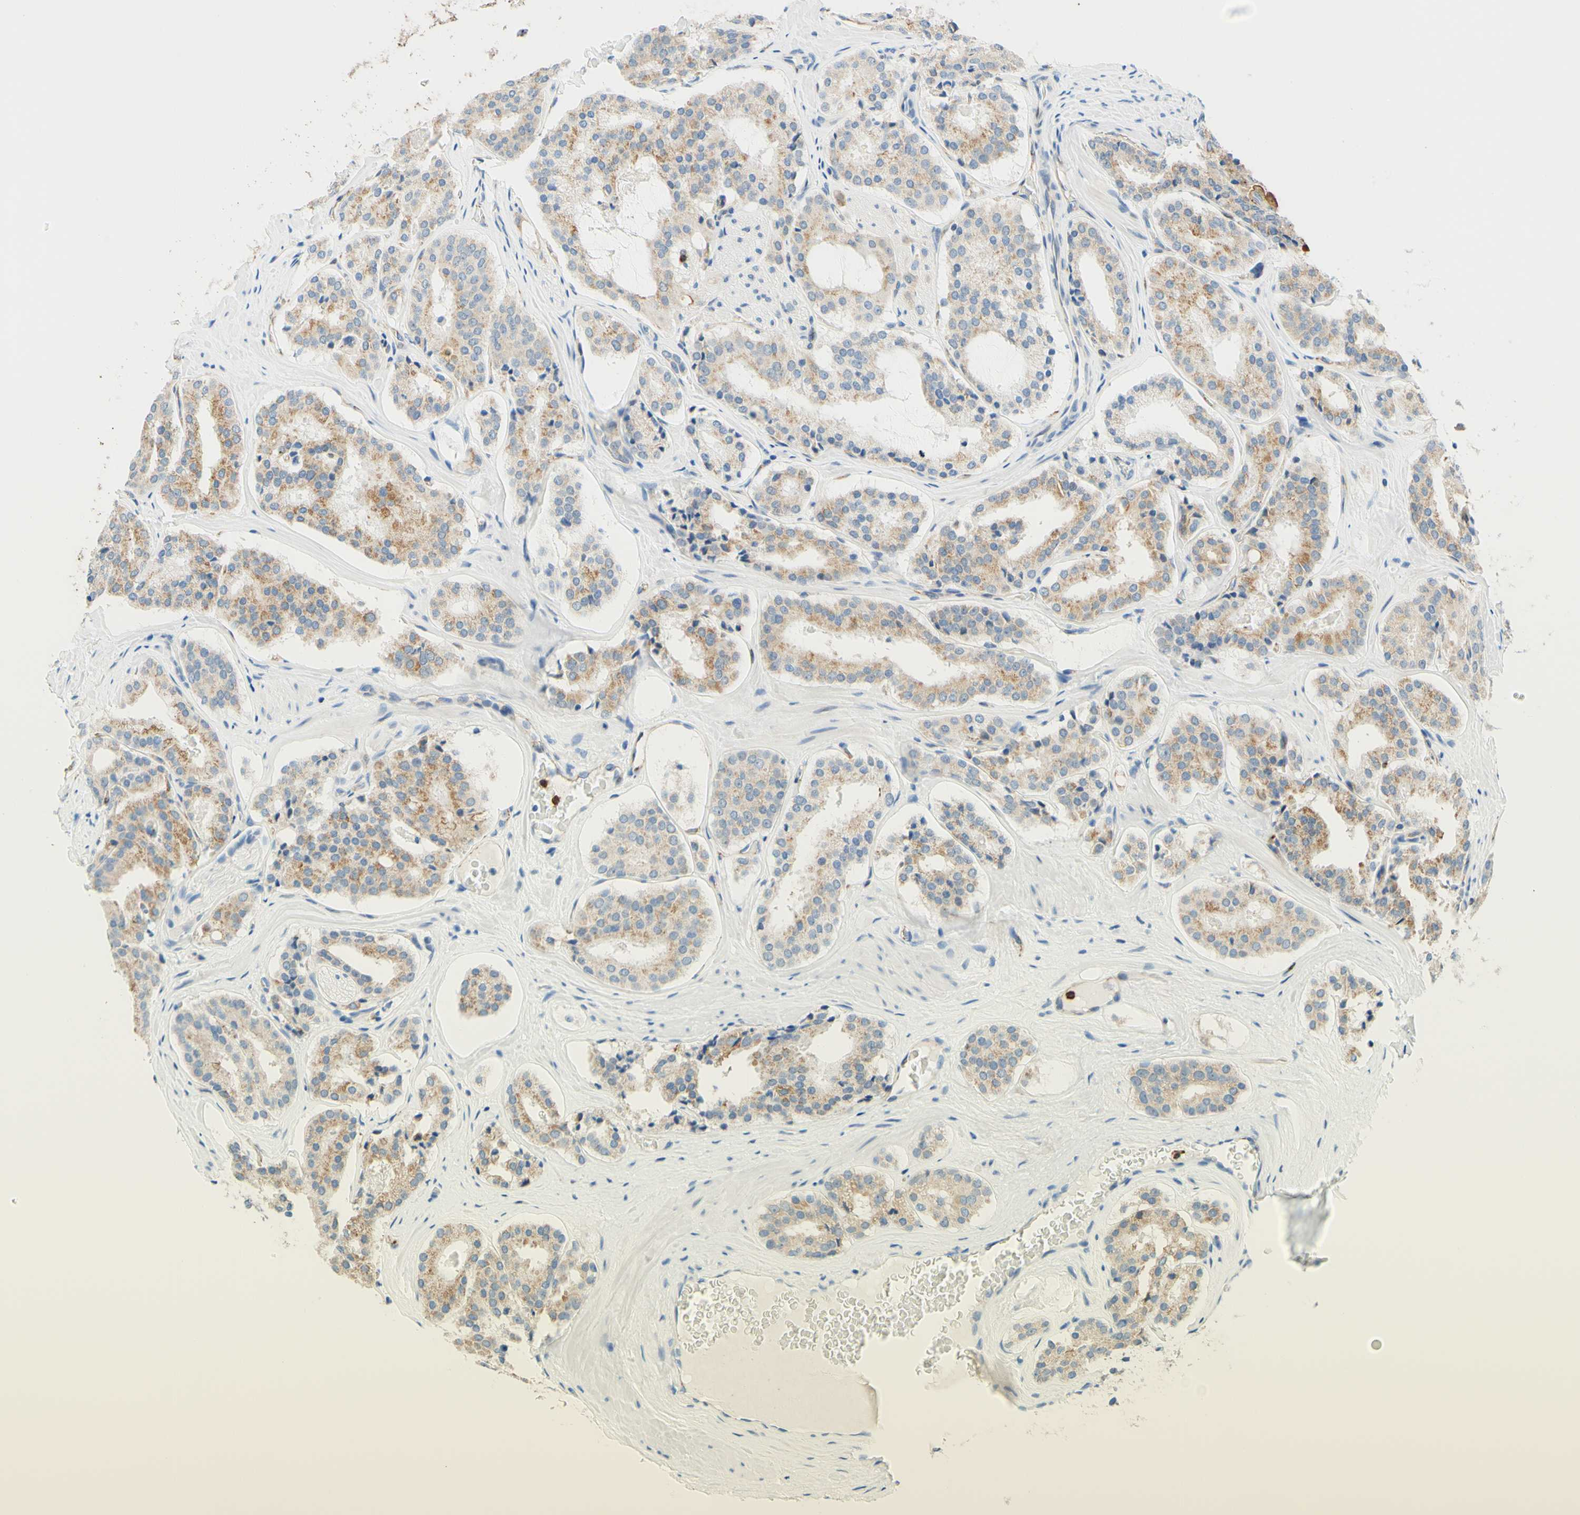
{"staining": {"intensity": "weak", "quantity": "25%-75%", "location": "cytoplasmic/membranous"}, "tissue": "prostate cancer", "cell_type": "Tumor cells", "image_type": "cancer", "snomed": [{"axis": "morphology", "description": "Adenocarcinoma, High grade"}, {"axis": "topography", "description": "Prostate"}], "caption": "DAB (3,3'-diaminobenzidine) immunohistochemical staining of adenocarcinoma (high-grade) (prostate) exhibits weak cytoplasmic/membranous protein positivity in approximately 25%-75% of tumor cells.", "gene": "TREM2", "patient": {"sex": "male", "age": 60}}